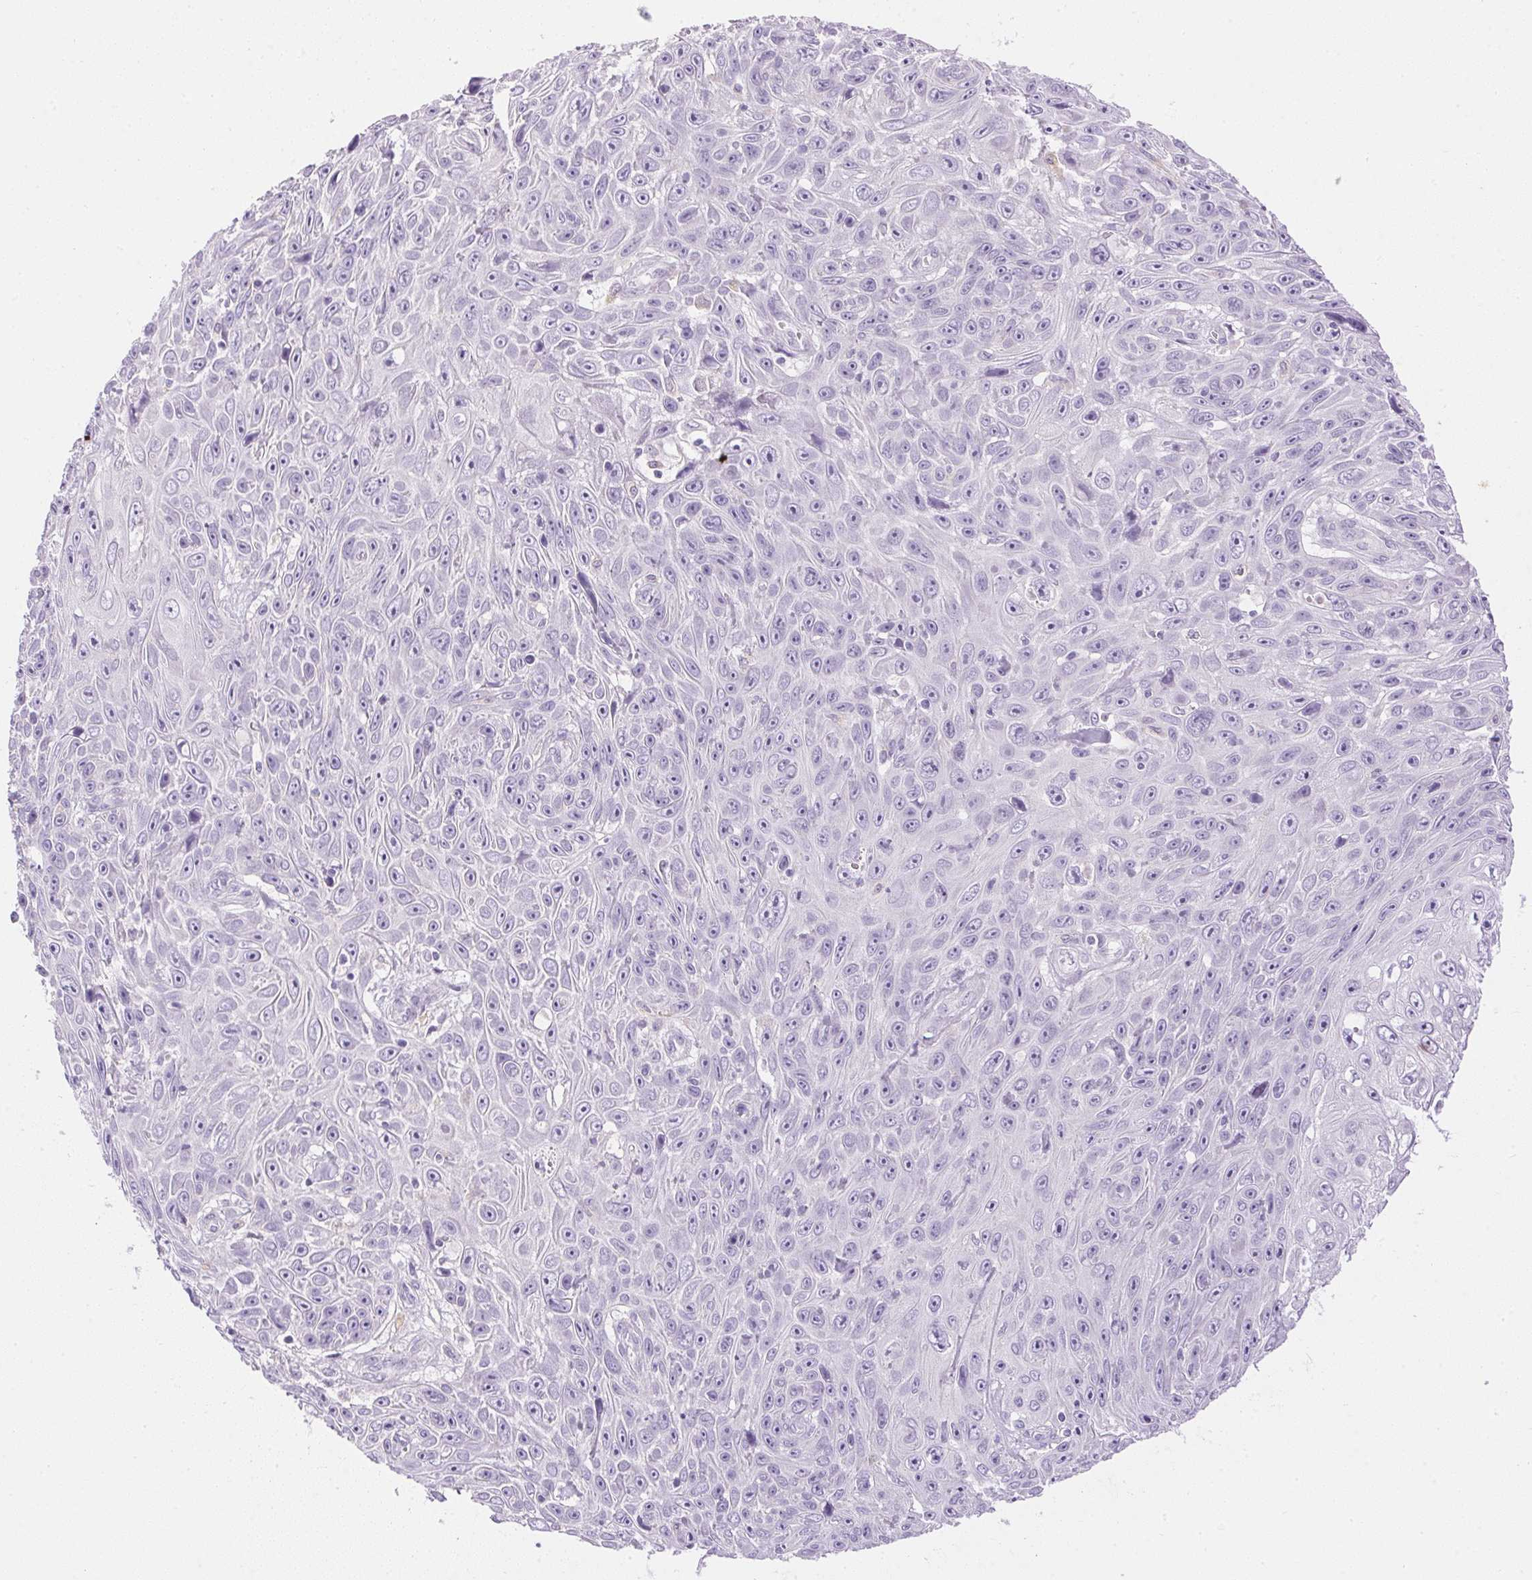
{"staining": {"intensity": "negative", "quantity": "none", "location": "none"}, "tissue": "skin cancer", "cell_type": "Tumor cells", "image_type": "cancer", "snomed": [{"axis": "morphology", "description": "Squamous cell carcinoma, NOS"}, {"axis": "topography", "description": "Skin"}], "caption": "Immunohistochemistry (IHC) photomicrograph of human skin cancer (squamous cell carcinoma) stained for a protein (brown), which shows no positivity in tumor cells.", "gene": "ATP6V1G3", "patient": {"sex": "male", "age": 82}}